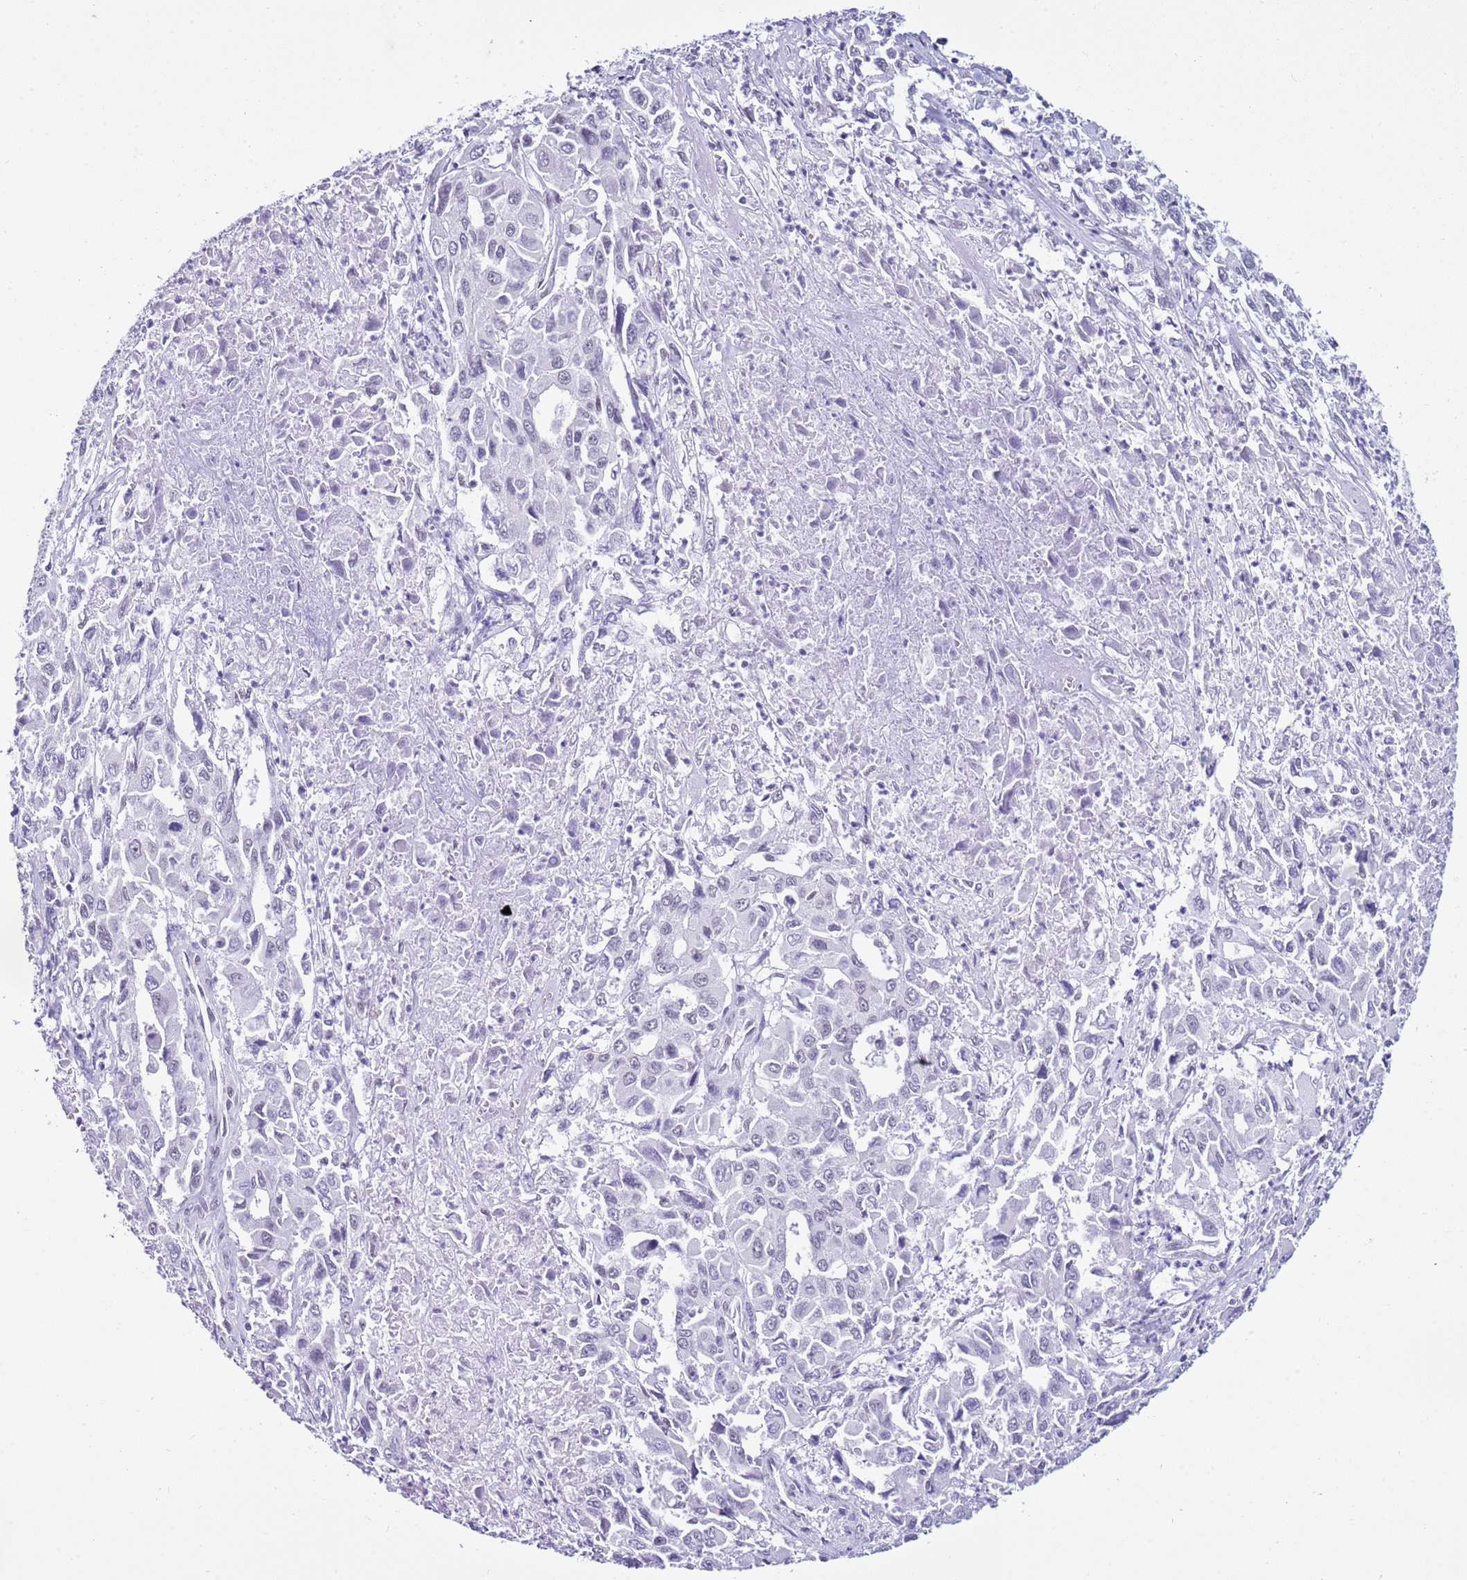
{"staining": {"intensity": "negative", "quantity": "none", "location": "none"}, "tissue": "liver cancer", "cell_type": "Tumor cells", "image_type": "cancer", "snomed": [{"axis": "morphology", "description": "Carcinoma, Hepatocellular, NOS"}, {"axis": "topography", "description": "Liver"}], "caption": "A high-resolution photomicrograph shows immunohistochemistry staining of liver cancer, which reveals no significant positivity in tumor cells.", "gene": "DHX15", "patient": {"sex": "male", "age": 63}}